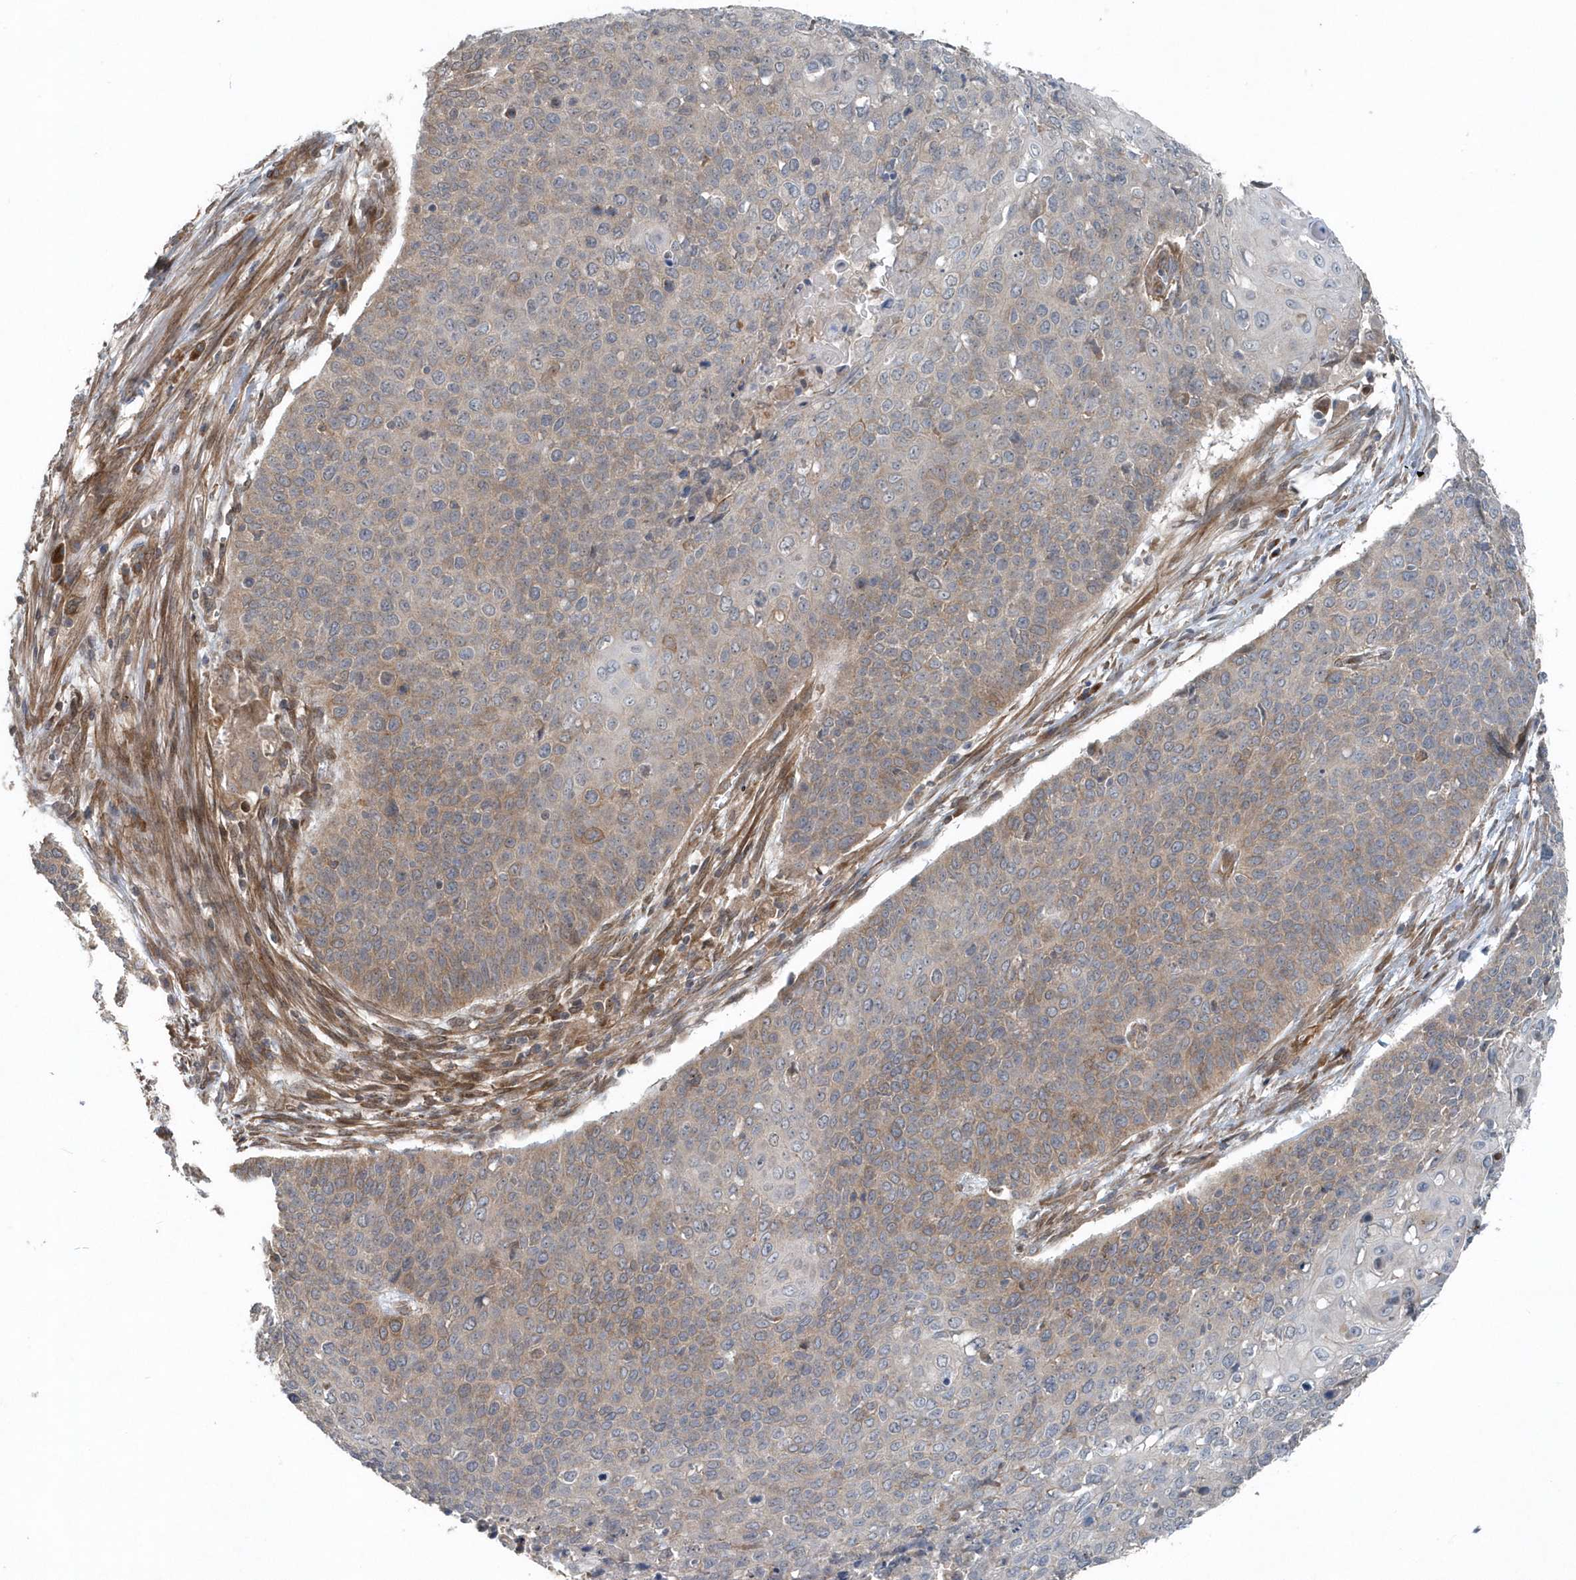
{"staining": {"intensity": "weak", "quantity": "<25%", "location": "cytoplasmic/membranous"}, "tissue": "cervical cancer", "cell_type": "Tumor cells", "image_type": "cancer", "snomed": [{"axis": "morphology", "description": "Squamous cell carcinoma, NOS"}, {"axis": "topography", "description": "Cervix"}], "caption": "A high-resolution photomicrograph shows immunohistochemistry (IHC) staining of cervical squamous cell carcinoma, which demonstrates no significant positivity in tumor cells. Brightfield microscopy of IHC stained with DAB (3,3'-diaminobenzidine) (brown) and hematoxylin (blue), captured at high magnification.", "gene": "MCC", "patient": {"sex": "female", "age": 39}}